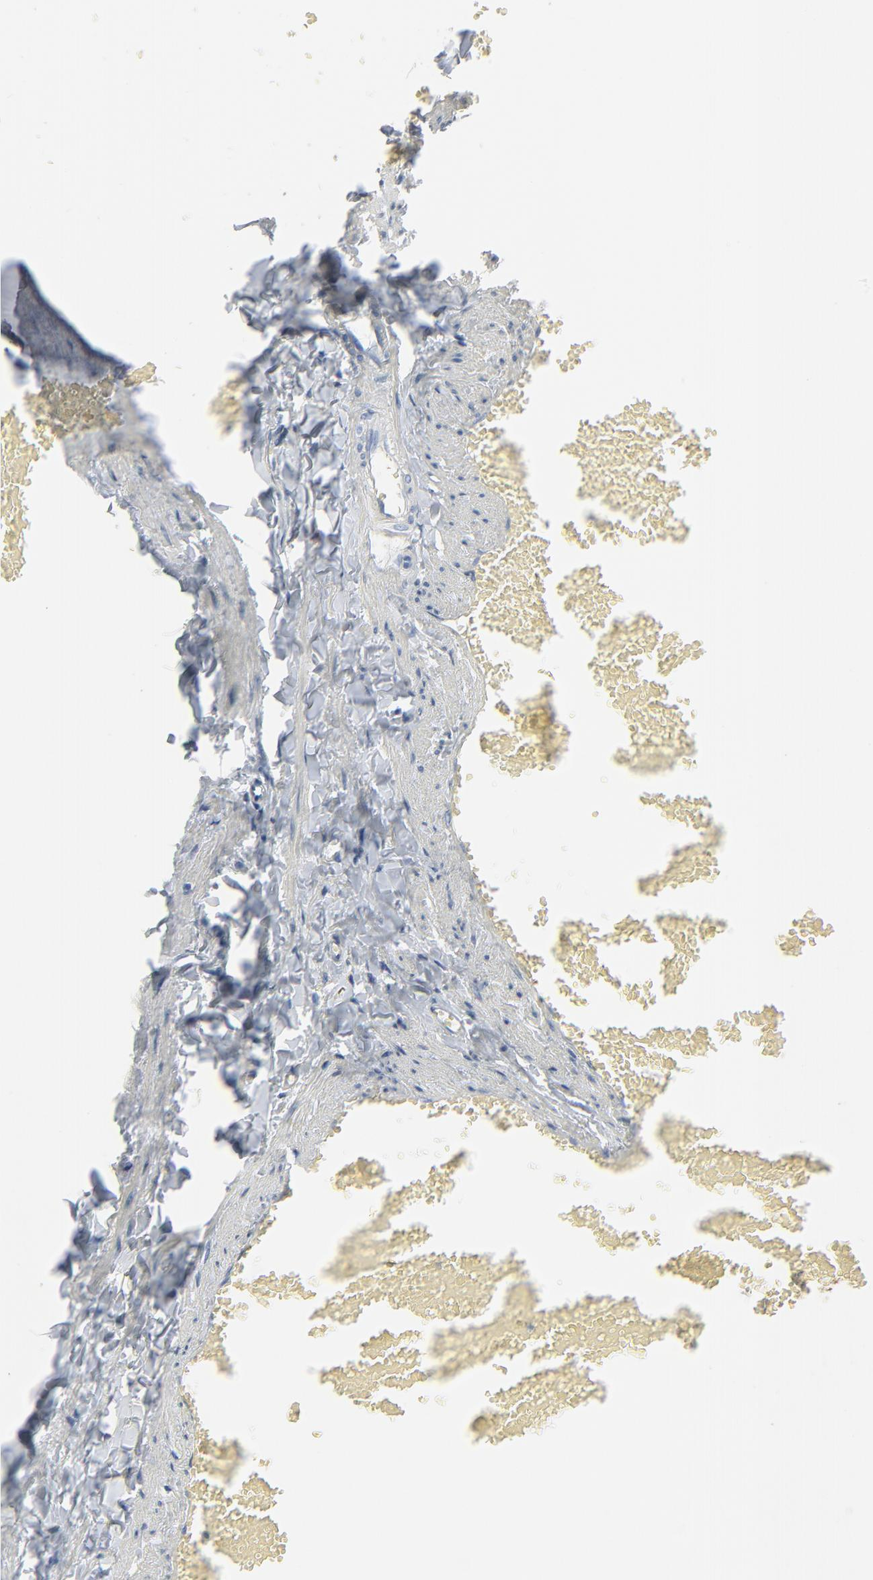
{"staining": {"intensity": "moderate", "quantity": ">75%", "location": "cytoplasmic/membranous"}, "tissue": "adipose tissue", "cell_type": "Adipocytes", "image_type": "normal", "snomed": [{"axis": "morphology", "description": "Normal tissue, NOS"}, {"axis": "topography", "description": "Vascular tissue"}], "caption": "Adipocytes demonstrate moderate cytoplasmic/membranous staining in about >75% of cells in unremarkable adipose tissue. The staining was performed using DAB, with brown indicating positive protein expression. Nuclei are stained blue with hematoxylin.", "gene": "PHGDH", "patient": {"sex": "male", "age": 41}}